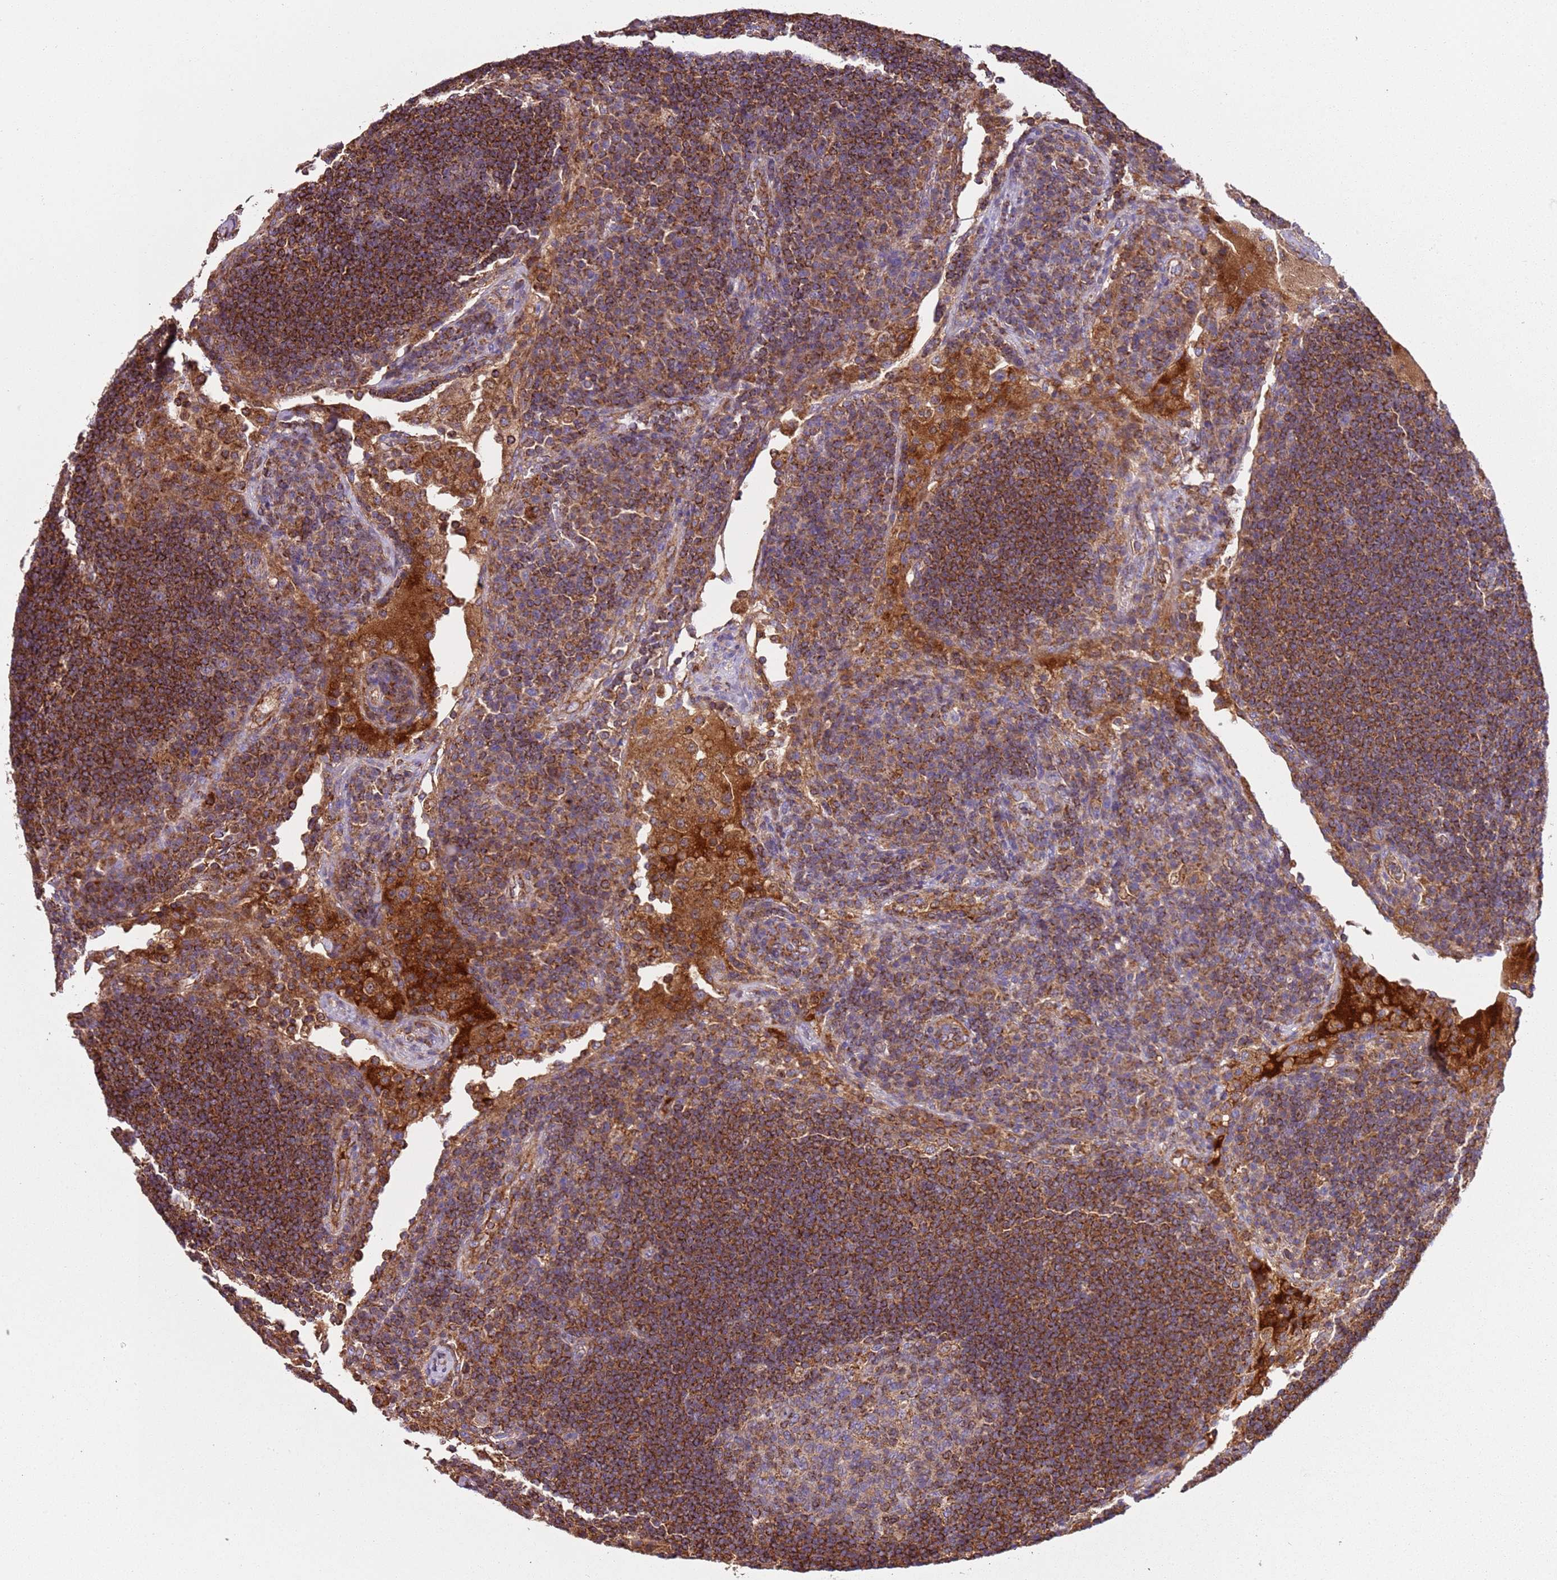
{"staining": {"intensity": "moderate", "quantity": "<25%", "location": "cytoplasmic/membranous"}, "tissue": "lymph node", "cell_type": "Germinal center cells", "image_type": "normal", "snomed": [{"axis": "morphology", "description": "Normal tissue, NOS"}, {"axis": "topography", "description": "Lymph node"}], "caption": "Lymph node was stained to show a protein in brown. There is low levels of moderate cytoplasmic/membranous positivity in approximately <25% of germinal center cells. (IHC, brightfield microscopy, high magnification).", "gene": "RMND5A", "patient": {"sex": "female", "age": 53}}